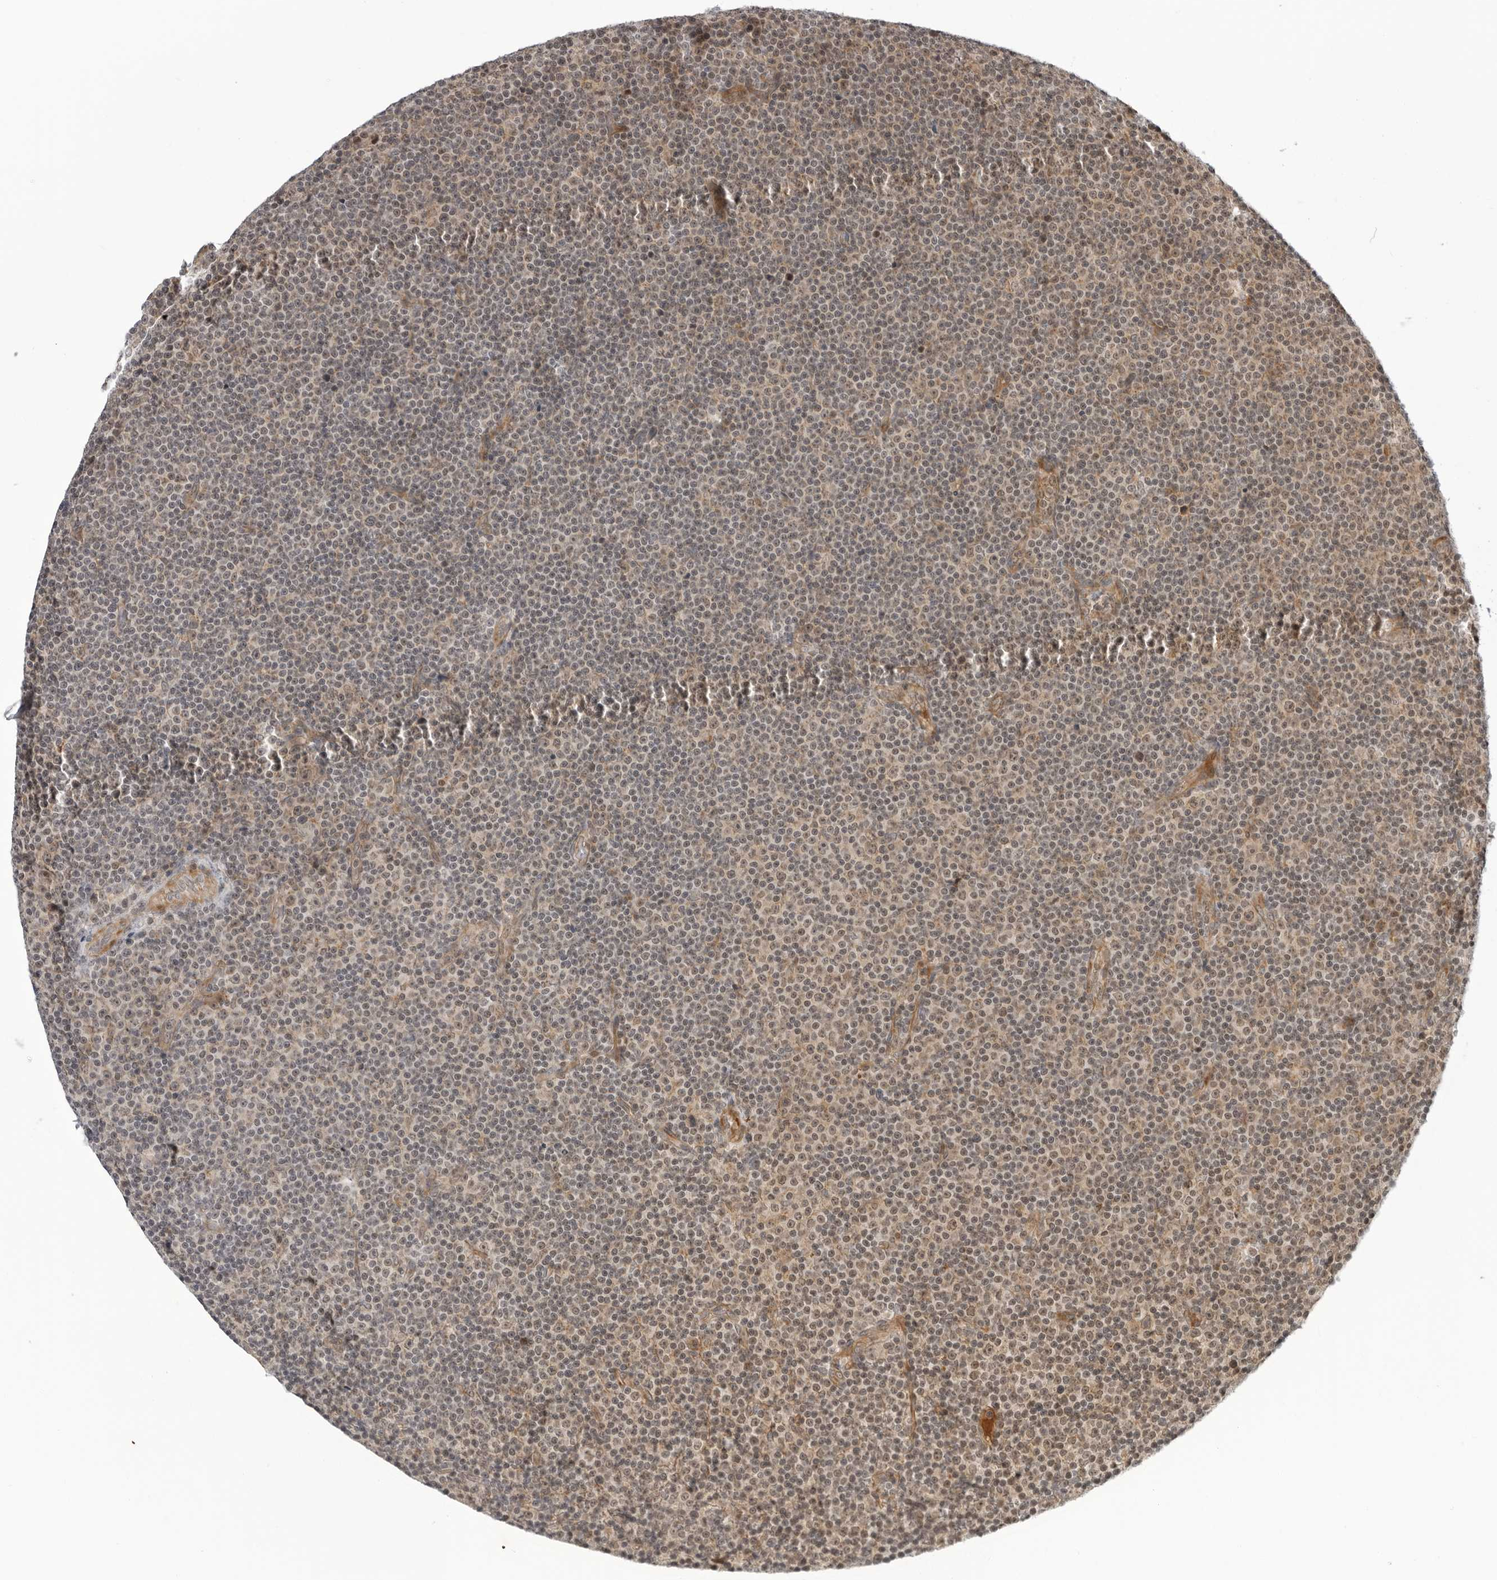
{"staining": {"intensity": "weak", "quantity": "<25%", "location": "cytoplasmic/membranous,nuclear"}, "tissue": "lymphoma", "cell_type": "Tumor cells", "image_type": "cancer", "snomed": [{"axis": "morphology", "description": "Malignant lymphoma, non-Hodgkin's type, Low grade"}, {"axis": "topography", "description": "Lymph node"}], "caption": "Immunohistochemical staining of human lymphoma shows no significant staining in tumor cells.", "gene": "SUGCT", "patient": {"sex": "female", "age": 67}}